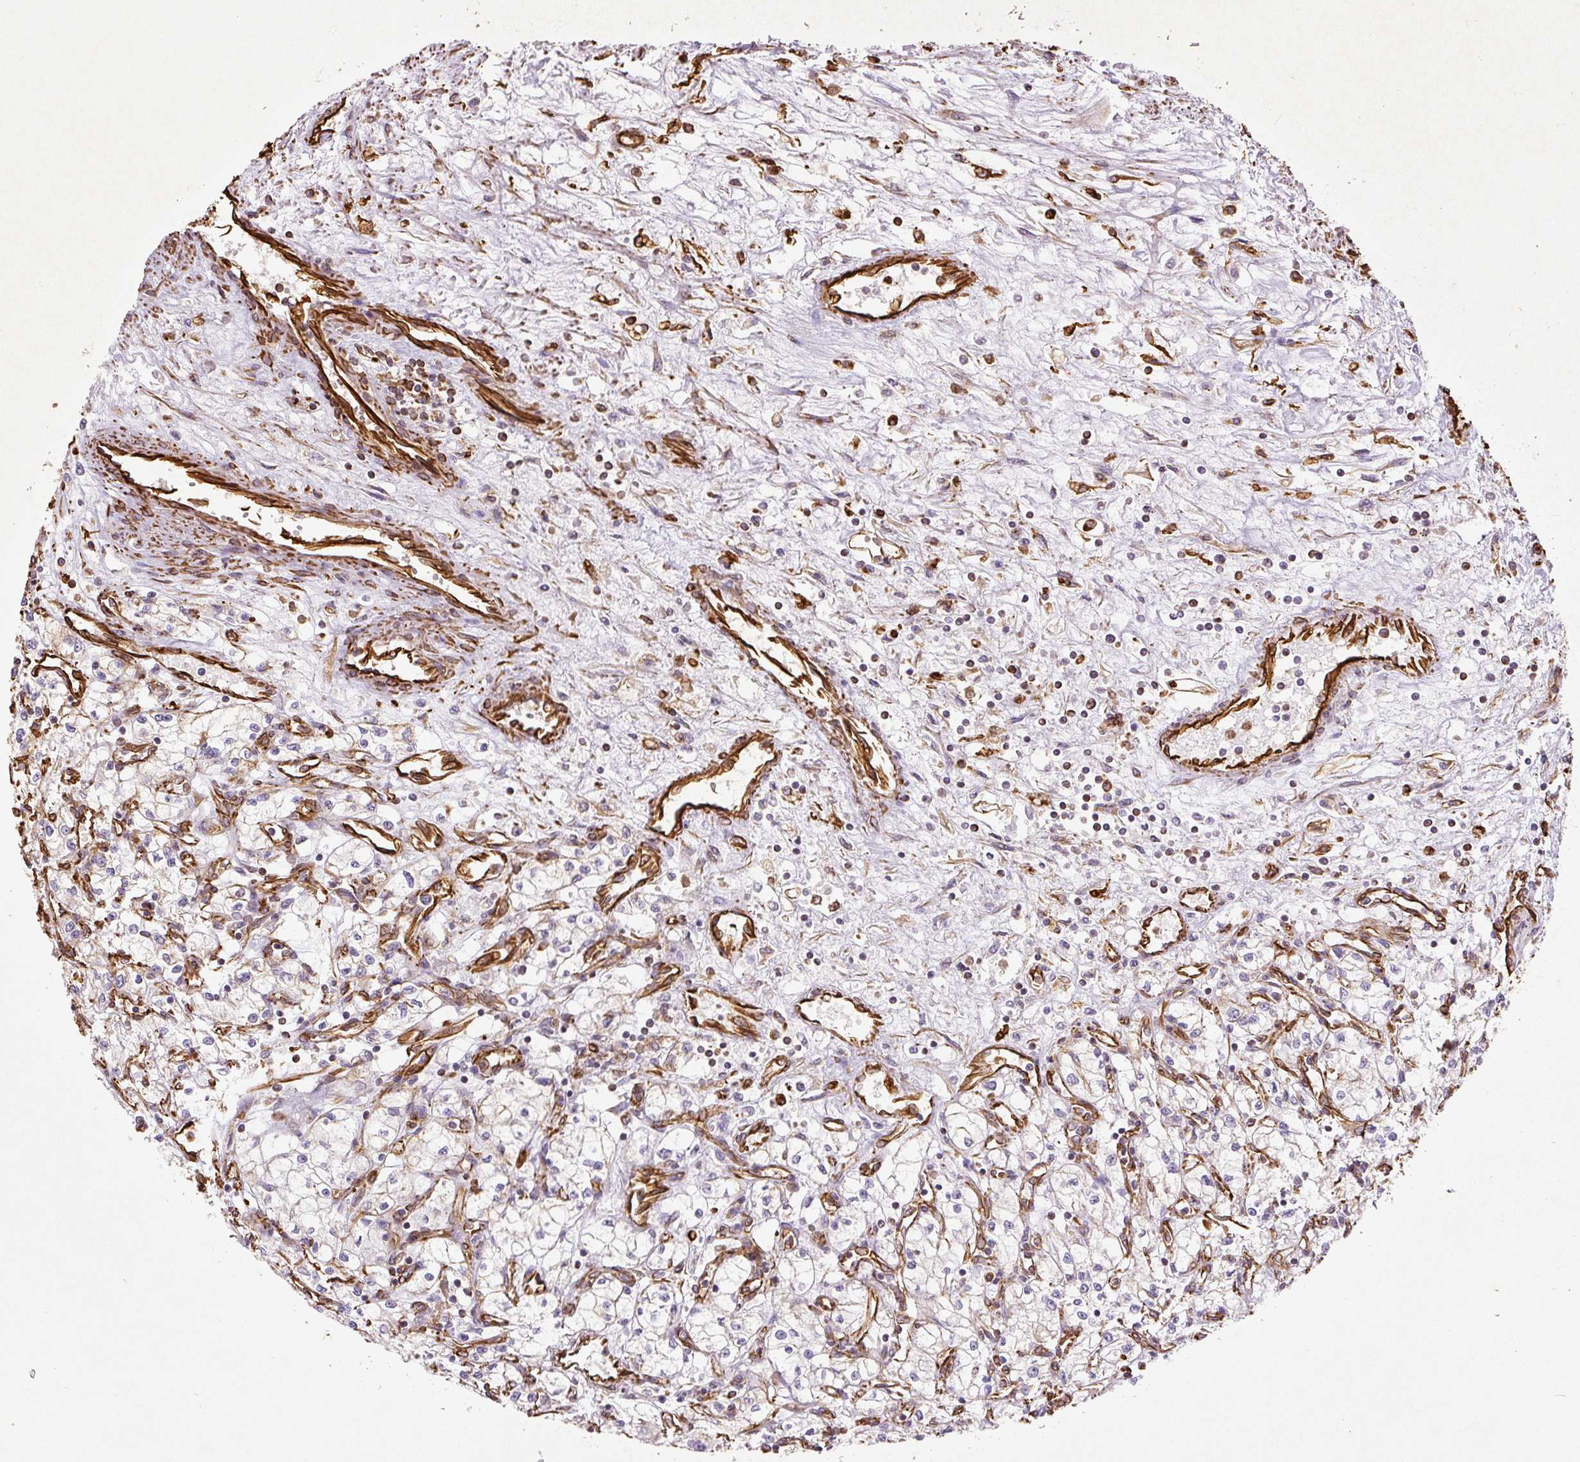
{"staining": {"intensity": "negative", "quantity": "none", "location": "none"}, "tissue": "renal cancer", "cell_type": "Tumor cells", "image_type": "cancer", "snomed": [{"axis": "morphology", "description": "Adenocarcinoma, NOS"}, {"axis": "topography", "description": "Kidney"}], "caption": "An immunohistochemistry photomicrograph of renal adenocarcinoma is shown. There is no staining in tumor cells of renal adenocarcinoma.", "gene": "VIM", "patient": {"sex": "male", "age": 59}}